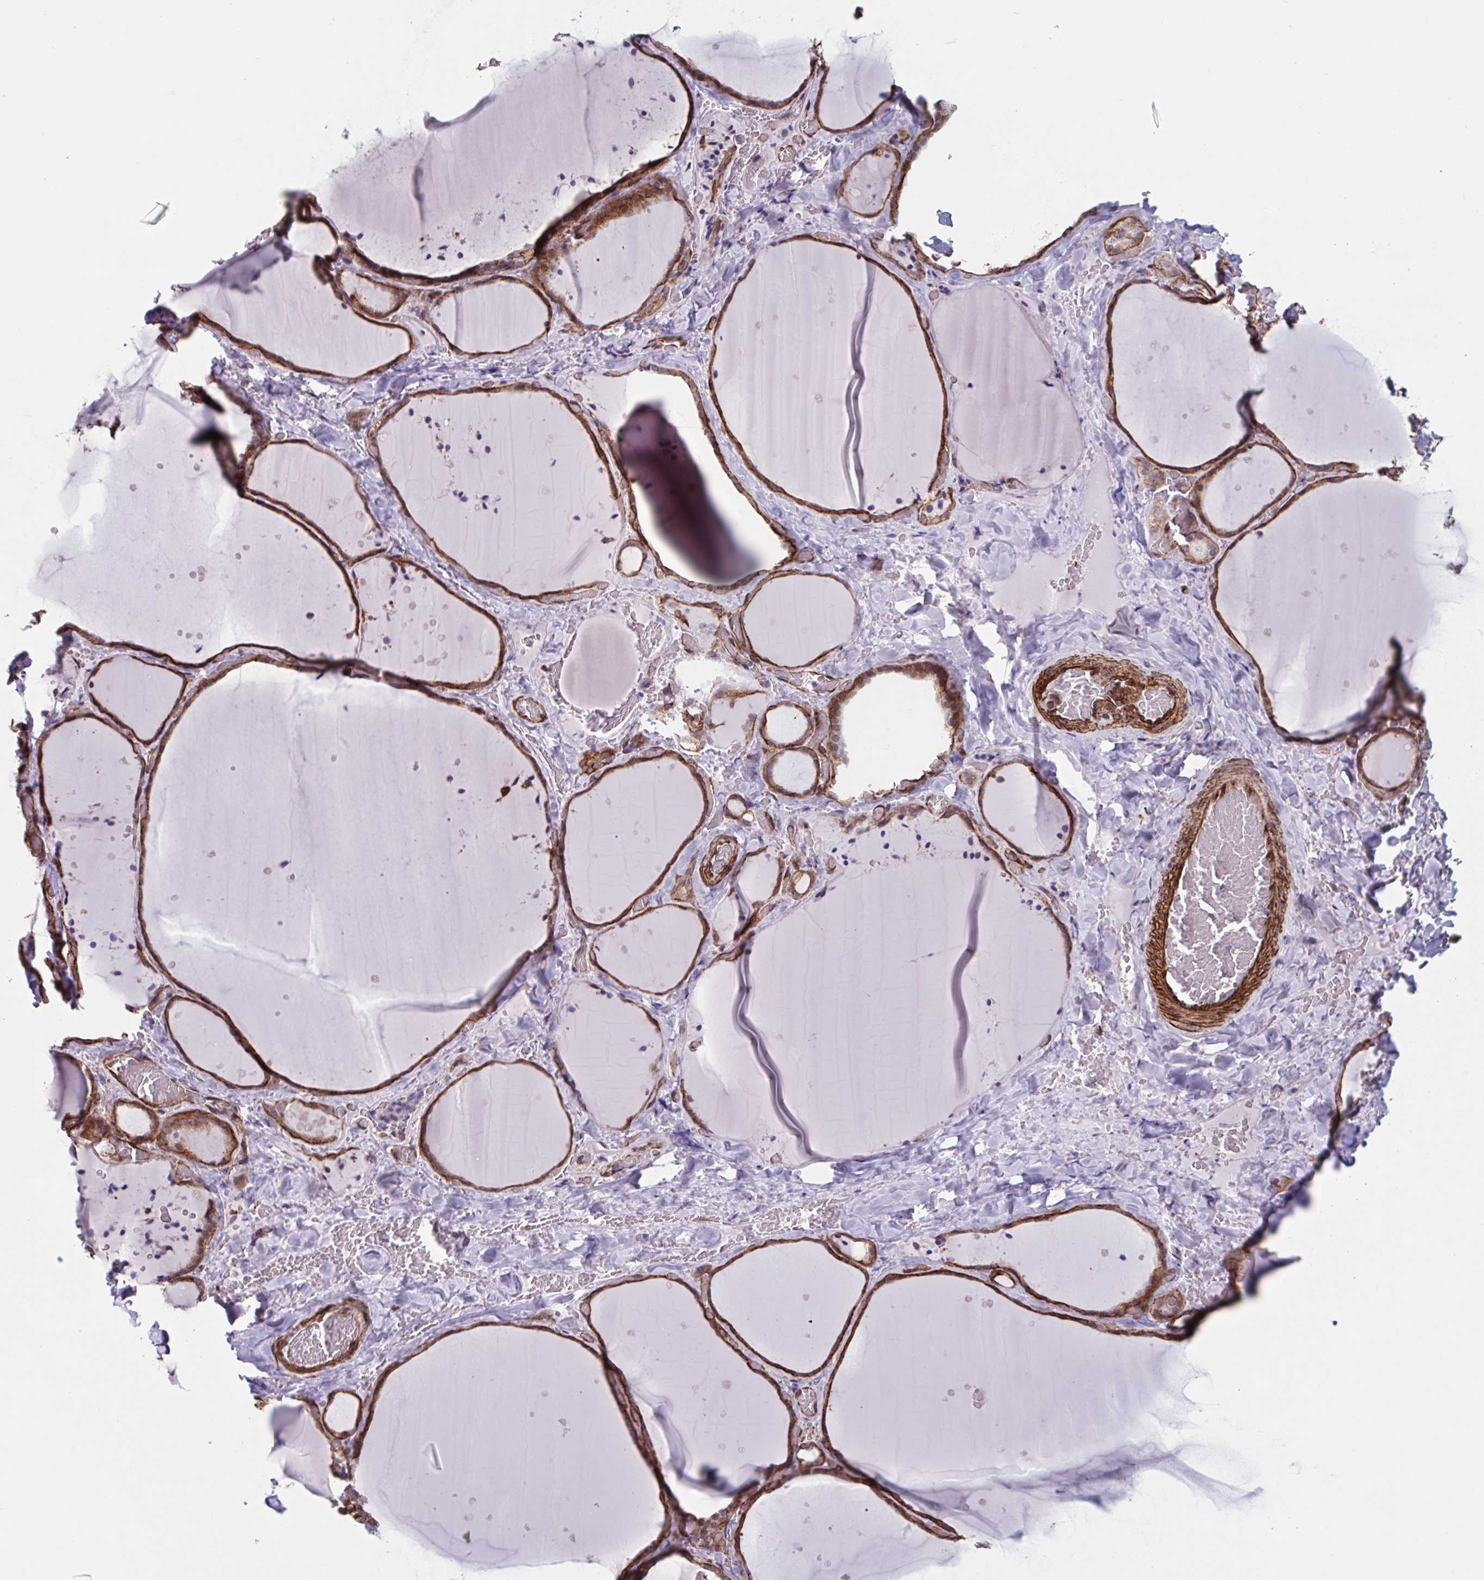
{"staining": {"intensity": "strong", "quantity": ">75%", "location": "cytoplasmic/membranous"}, "tissue": "thyroid gland", "cell_type": "Glandular cells", "image_type": "normal", "snomed": [{"axis": "morphology", "description": "Normal tissue, NOS"}, {"axis": "topography", "description": "Thyroid gland"}], "caption": "Protein staining exhibits strong cytoplasmic/membranous staining in approximately >75% of glandular cells in unremarkable thyroid gland.", "gene": "CITED4", "patient": {"sex": "female", "age": 36}}